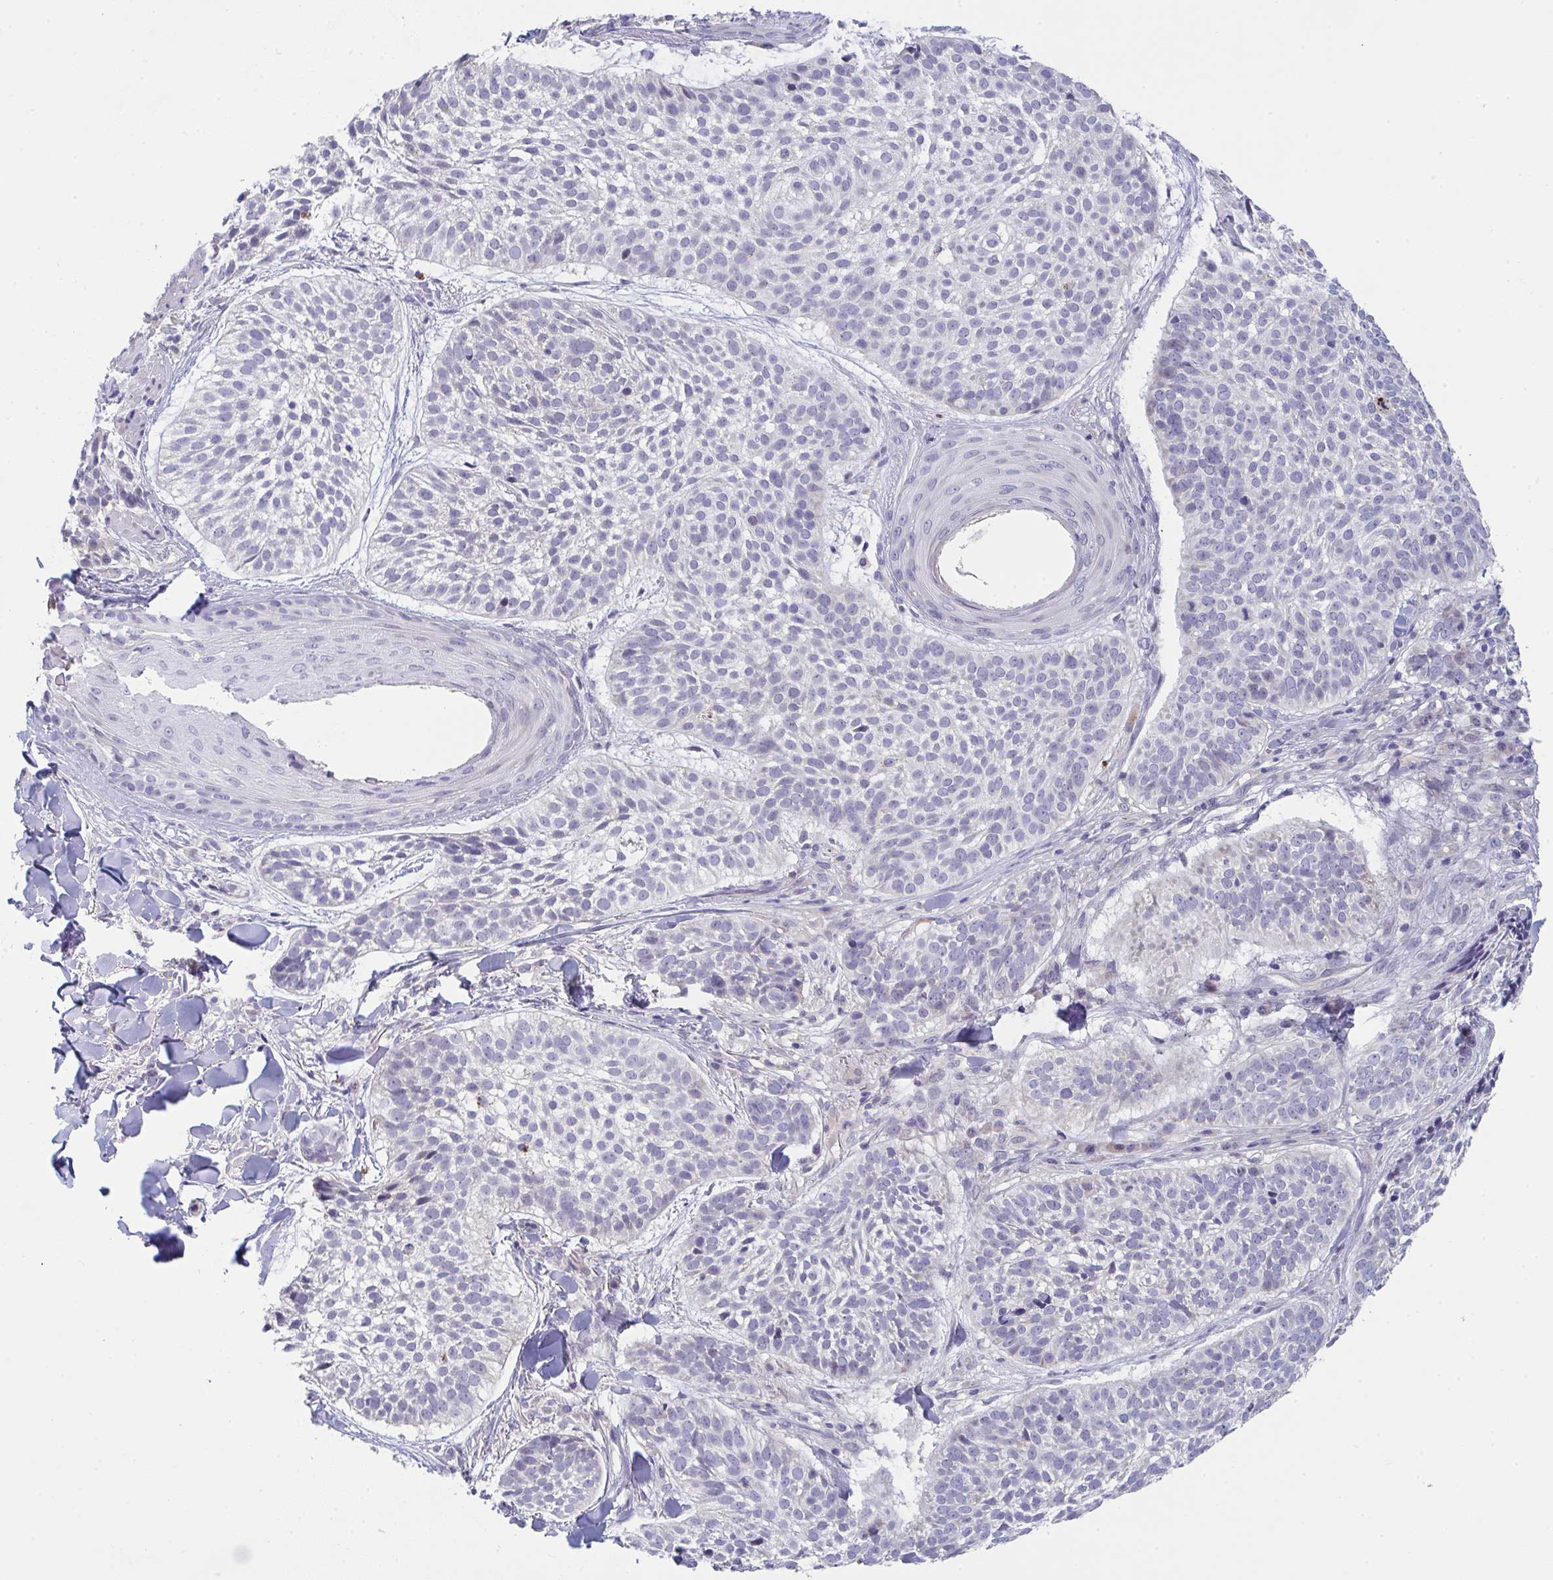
{"staining": {"intensity": "negative", "quantity": "none", "location": "none"}, "tissue": "skin cancer", "cell_type": "Tumor cells", "image_type": "cancer", "snomed": [{"axis": "morphology", "description": "Basal cell carcinoma"}, {"axis": "topography", "description": "Skin"}, {"axis": "topography", "description": "Skin of scalp"}], "caption": "High power microscopy image of an immunohistochemistry micrograph of basal cell carcinoma (skin), revealing no significant staining in tumor cells. (DAB IHC with hematoxylin counter stain).", "gene": "VWDE", "patient": {"sex": "female", "age": 45}}